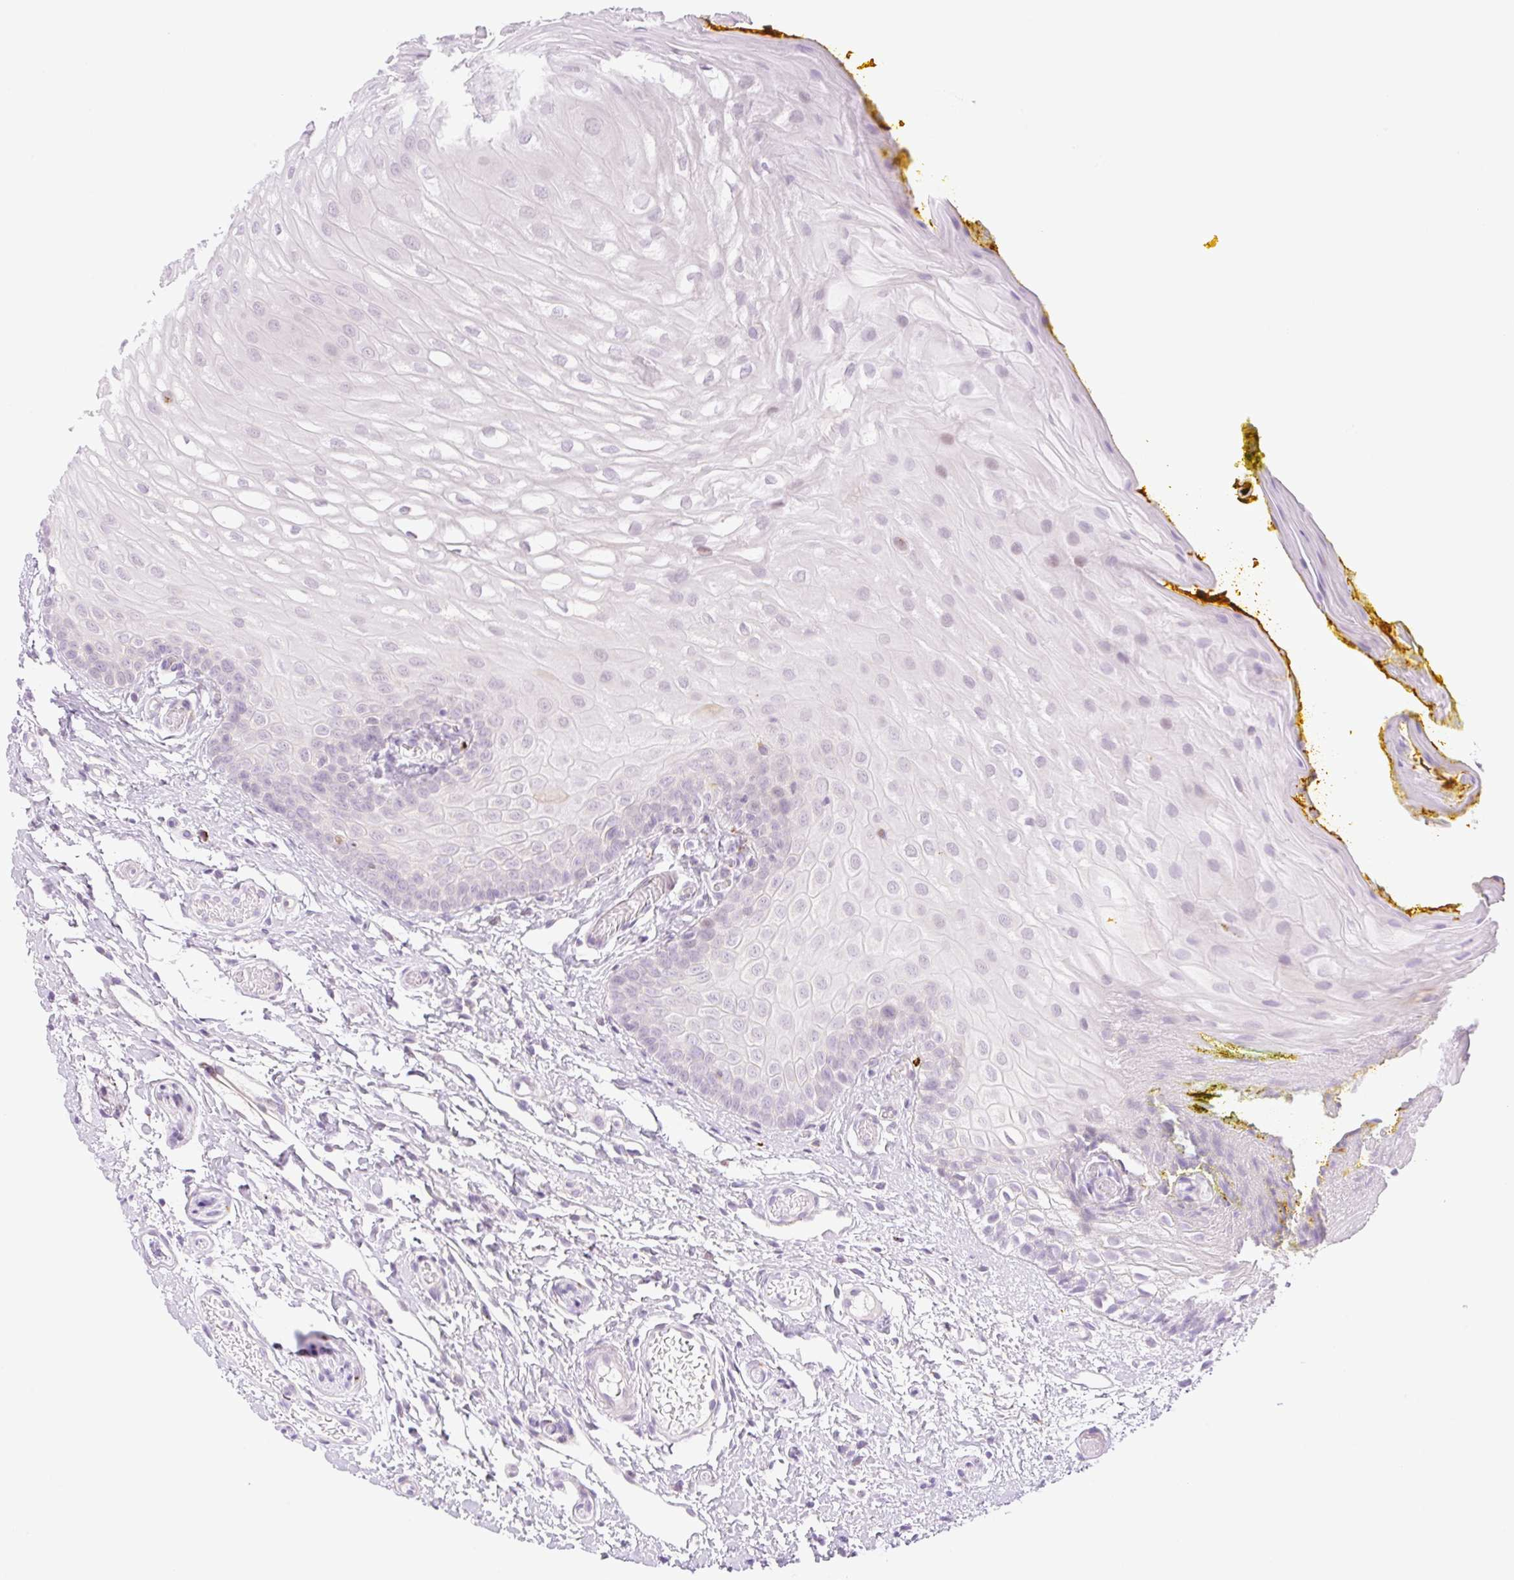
{"staining": {"intensity": "moderate", "quantity": "<25%", "location": "nuclear"}, "tissue": "oral mucosa", "cell_type": "Squamous epithelial cells", "image_type": "normal", "snomed": [{"axis": "morphology", "description": "Normal tissue, NOS"}, {"axis": "topography", "description": "Oral tissue"}, {"axis": "topography", "description": "Tounge, NOS"}], "caption": "Immunohistochemistry photomicrograph of unremarkable human oral mucosa stained for a protein (brown), which displays low levels of moderate nuclear staining in about <25% of squamous epithelial cells.", "gene": "SPRYD4", "patient": {"sex": "female", "age": 60}}